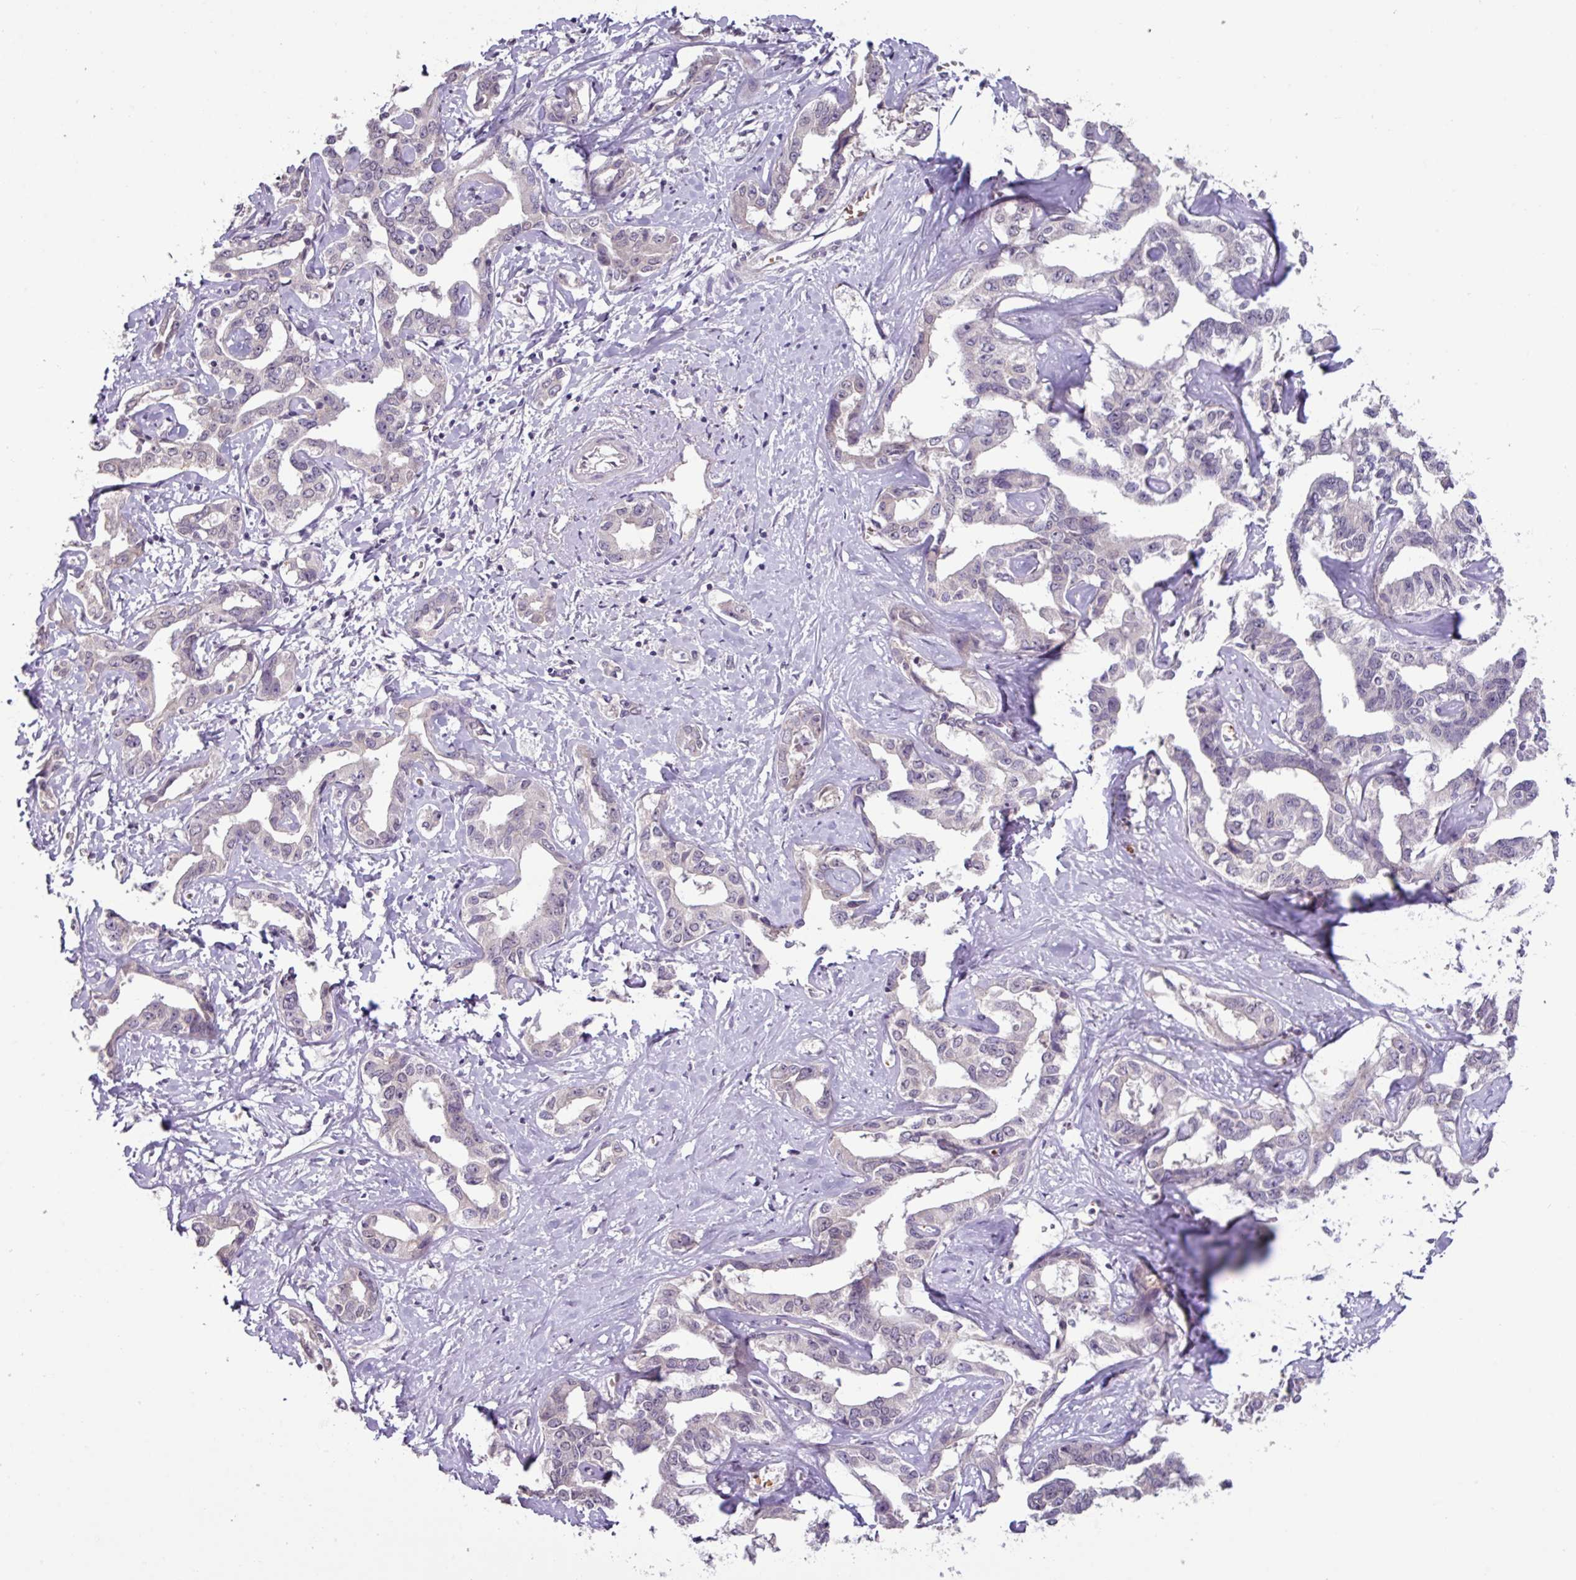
{"staining": {"intensity": "negative", "quantity": "none", "location": "none"}, "tissue": "liver cancer", "cell_type": "Tumor cells", "image_type": "cancer", "snomed": [{"axis": "morphology", "description": "Cholangiocarcinoma"}, {"axis": "topography", "description": "Liver"}], "caption": "Immunohistochemical staining of human liver cancer demonstrates no significant expression in tumor cells.", "gene": "SLC5A10", "patient": {"sex": "male", "age": 59}}